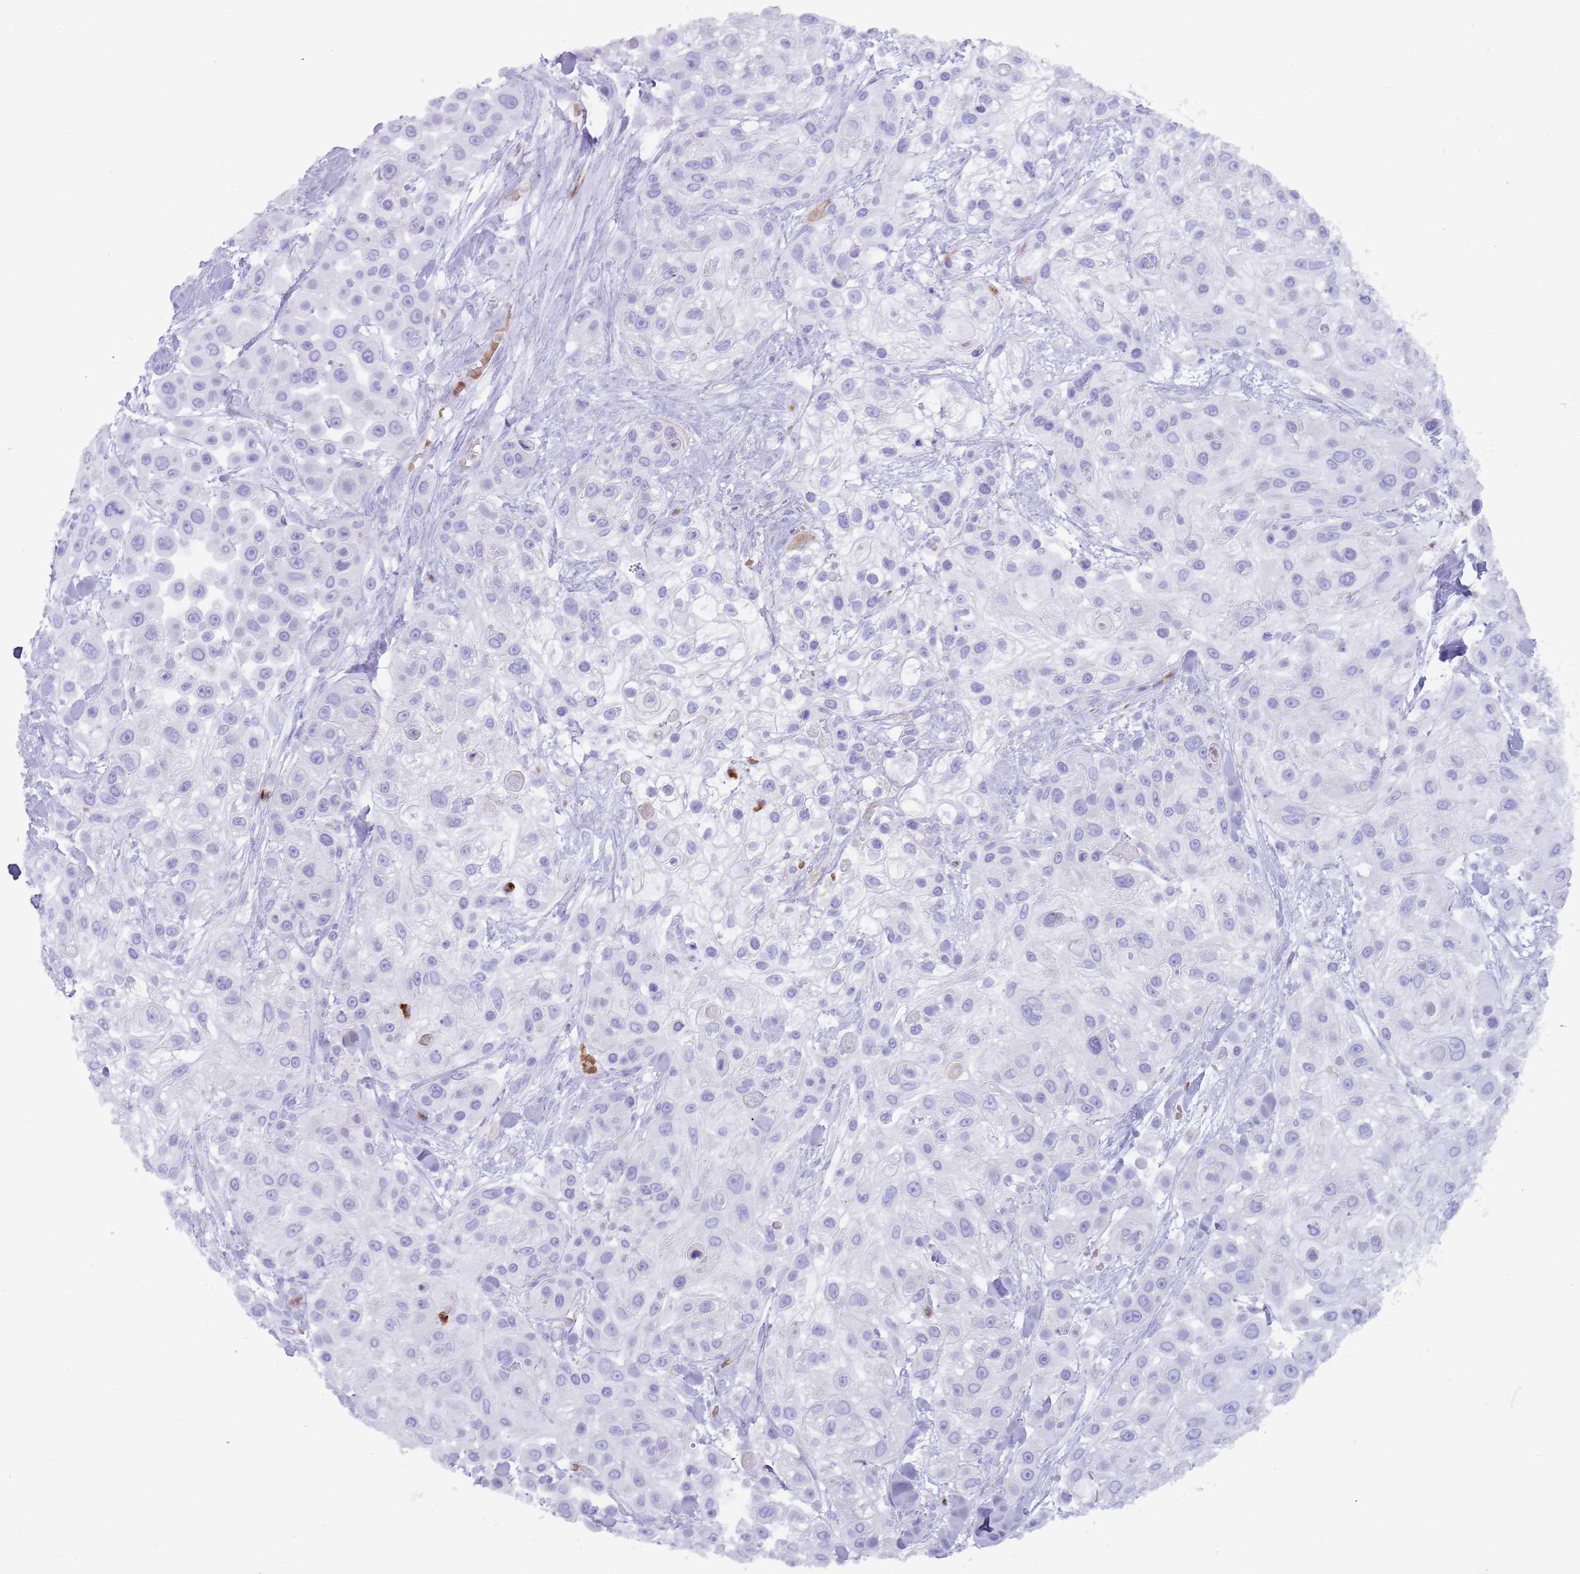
{"staining": {"intensity": "negative", "quantity": "none", "location": "none"}, "tissue": "skin cancer", "cell_type": "Tumor cells", "image_type": "cancer", "snomed": [{"axis": "morphology", "description": "Squamous cell carcinoma, NOS"}, {"axis": "topography", "description": "Skin"}], "caption": "An immunohistochemistry (IHC) micrograph of skin squamous cell carcinoma is shown. There is no staining in tumor cells of skin squamous cell carcinoma.", "gene": "TMEM251", "patient": {"sex": "male", "age": 67}}